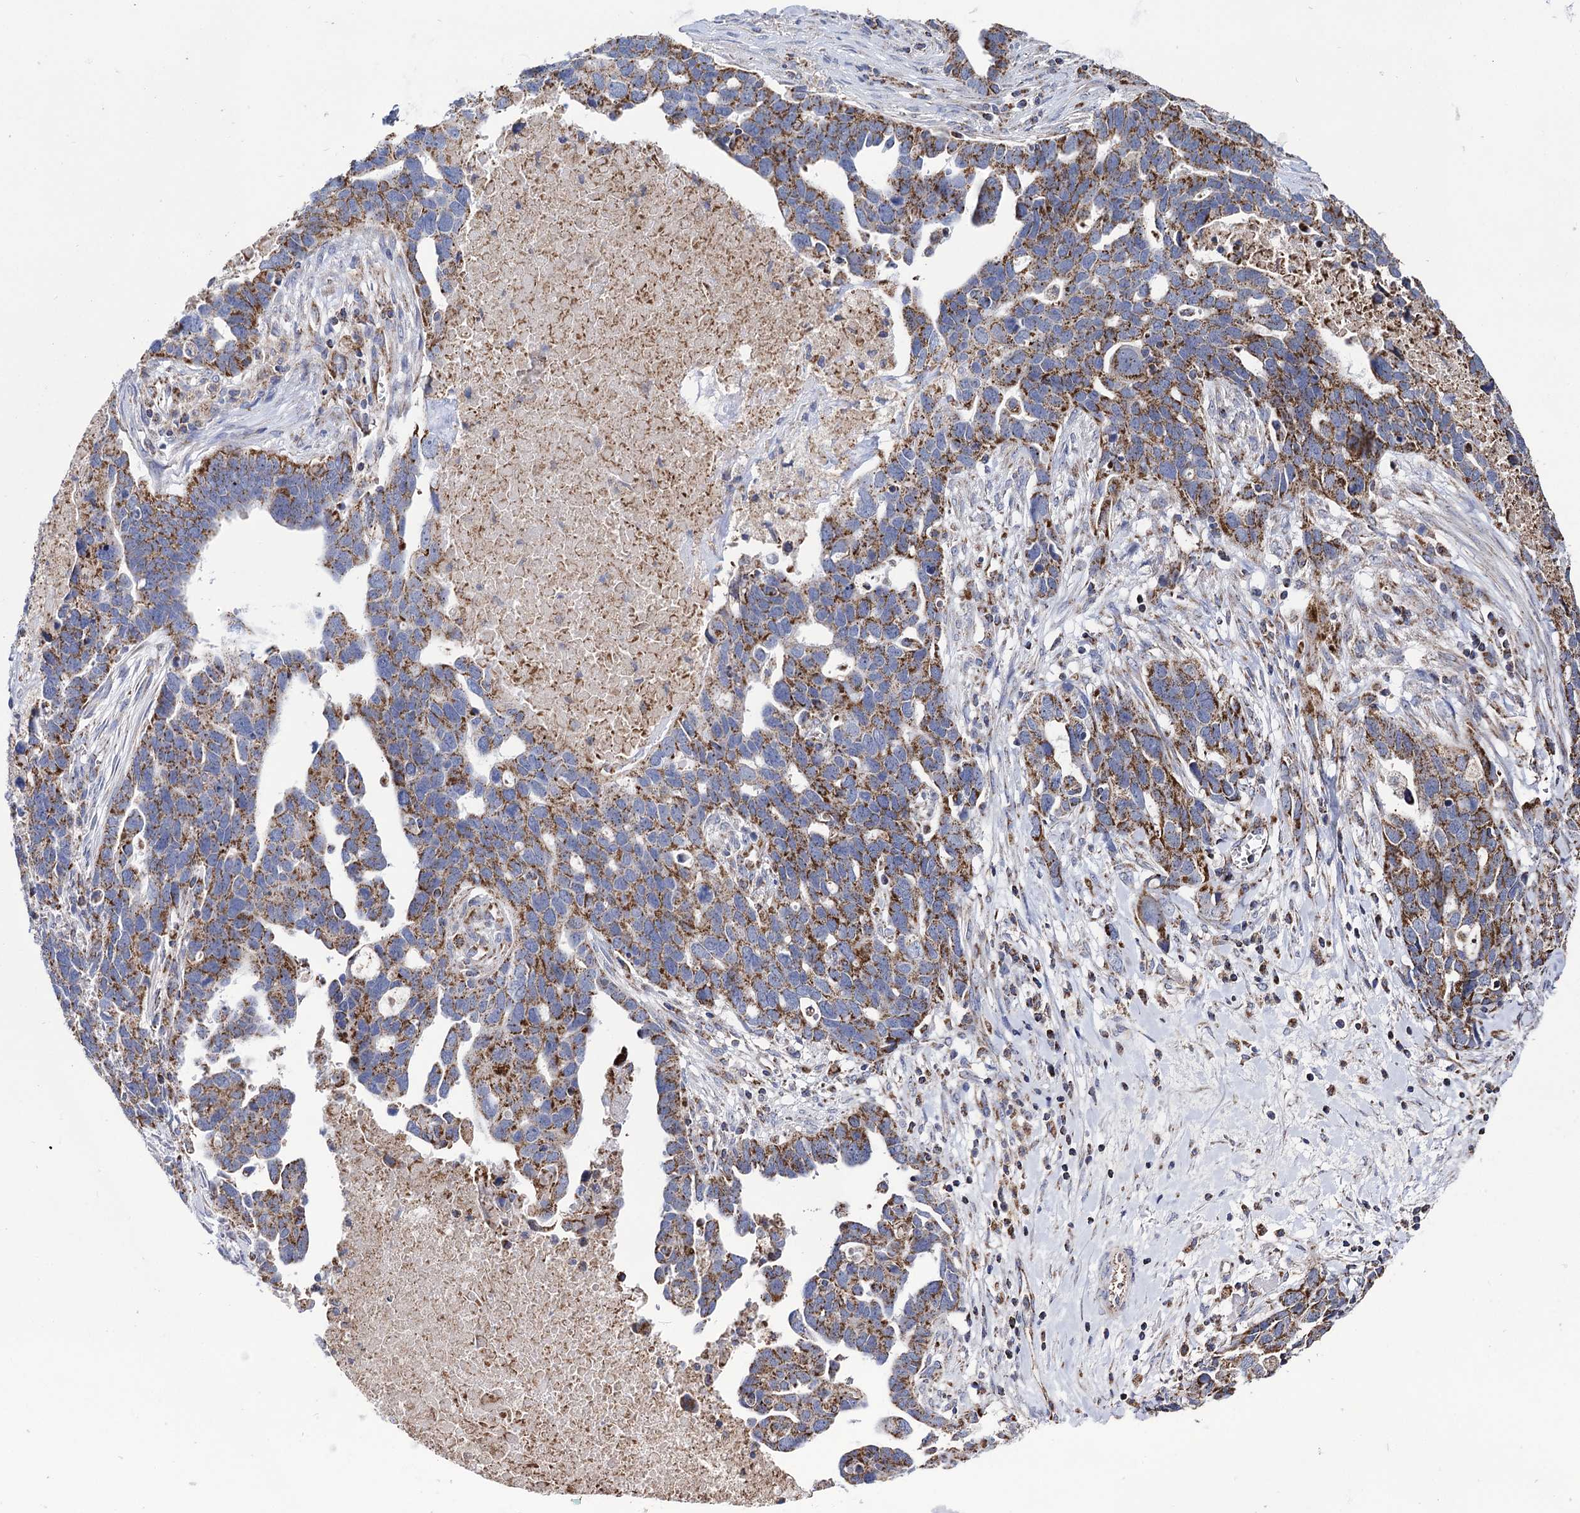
{"staining": {"intensity": "moderate", "quantity": ">75%", "location": "cytoplasmic/membranous"}, "tissue": "ovarian cancer", "cell_type": "Tumor cells", "image_type": "cancer", "snomed": [{"axis": "morphology", "description": "Cystadenocarcinoma, serous, NOS"}, {"axis": "topography", "description": "Ovary"}], "caption": "Protein analysis of ovarian cancer (serous cystadenocarcinoma) tissue displays moderate cytoplasmic/membranous positivity in approximately >75% of tumor cells.", "gene": "ABHD10", "patient": {"sex": "female", "age": 54}}